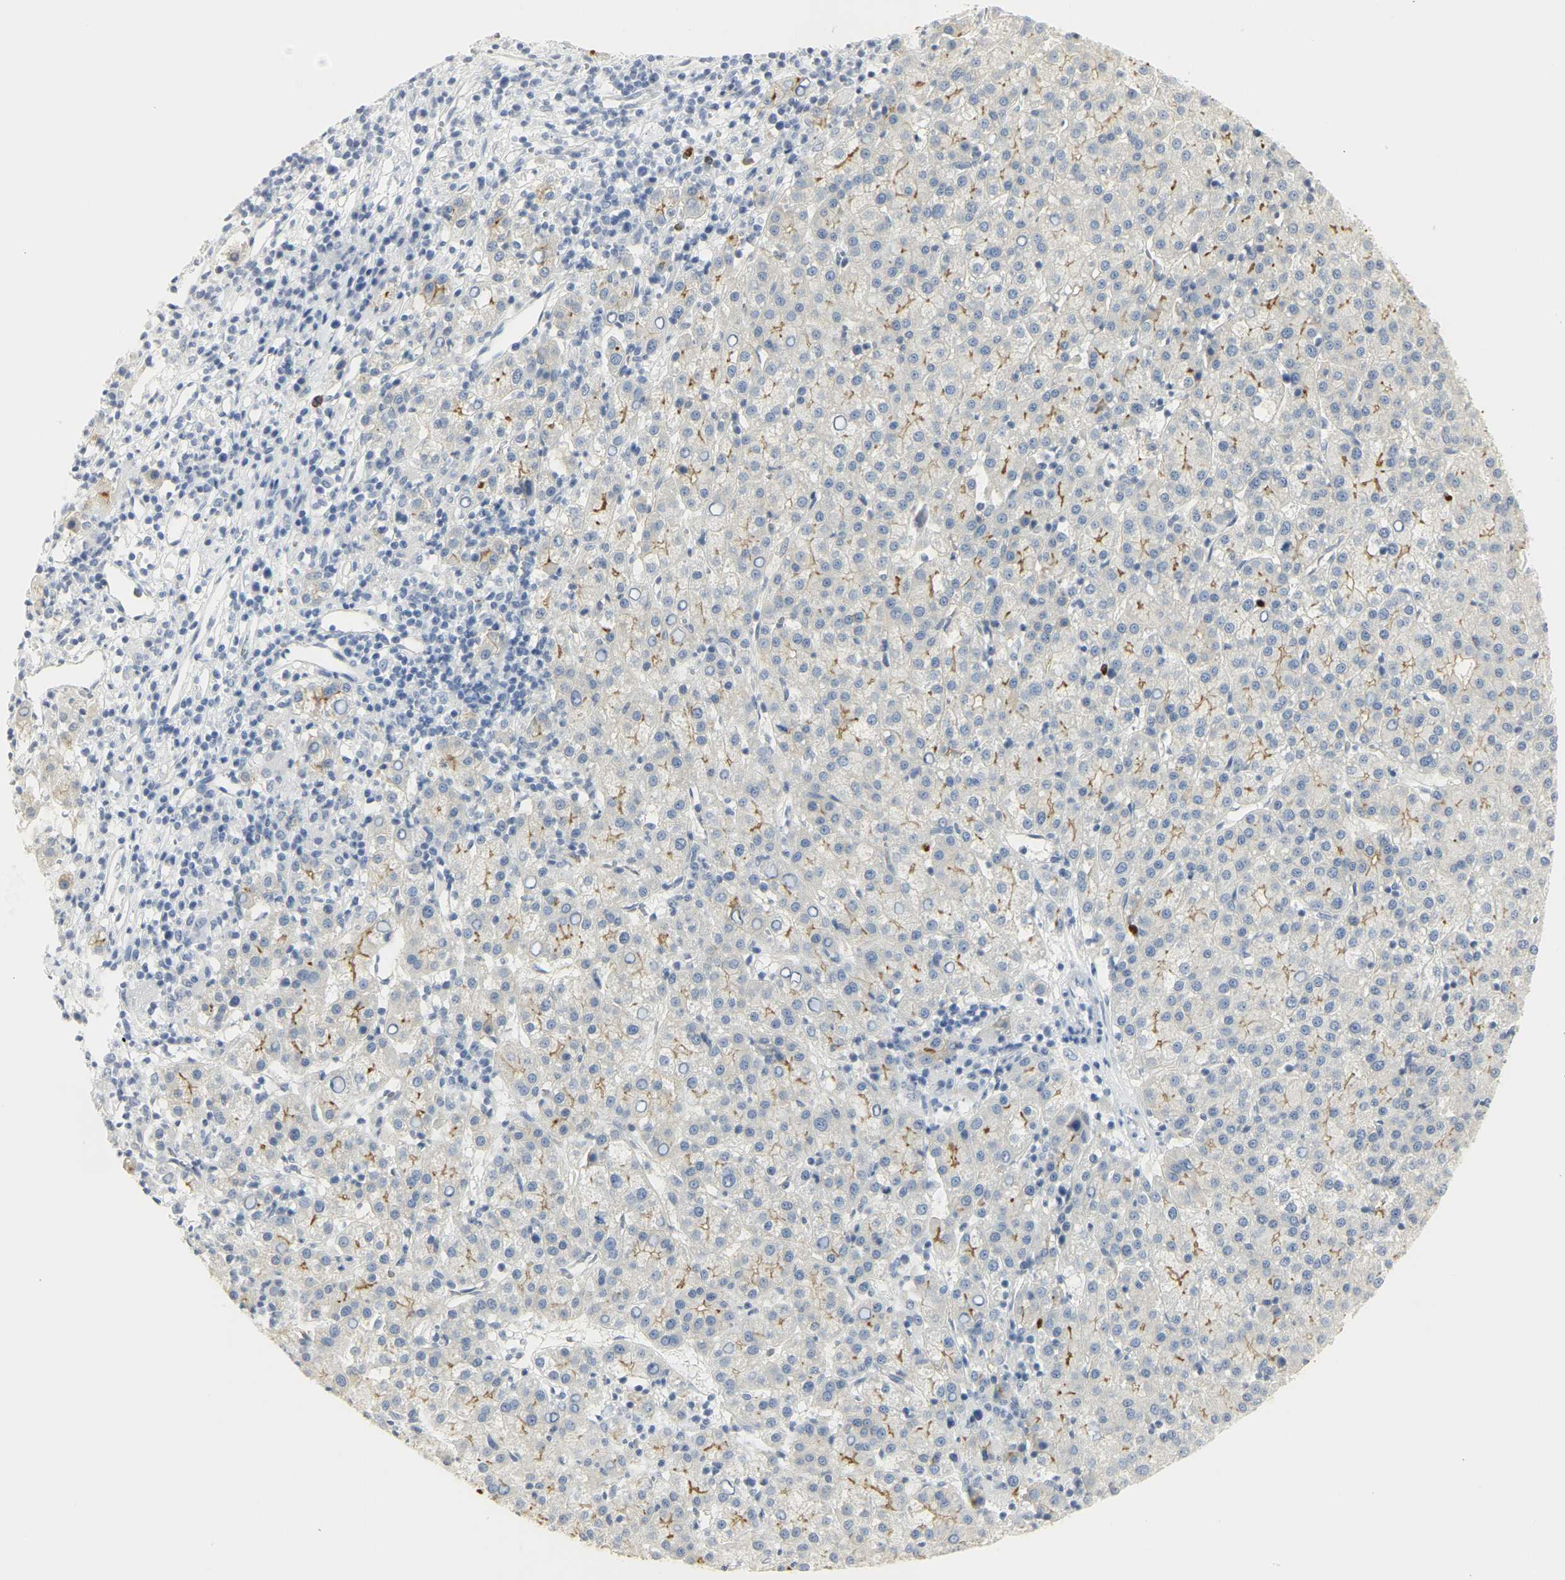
{"staining": {"intensity": "moderate", "quantity": "<25%", "location": "cytoplasmic/membranous"}, "tissue": "liver cancer", "cell_type": "Tumor cells", "image_type": "cancer", "snomed": [{"axis": "morphology", "description": "Carcinoma, Hepatocellular, NOS"}, {"axis": "topography", "description": "Liver"}], "caption": "Immunohistochemistry (IHC) micrograph of human hepatocellular carcinoma (liver) stained for a protein (brown), which exhibits low levels of moderate cytoplasmic/membranous positivity in about <25% of tumor cells.", "gene": "CEACAM5", "patient": {"sex": "female", "age": 58}}